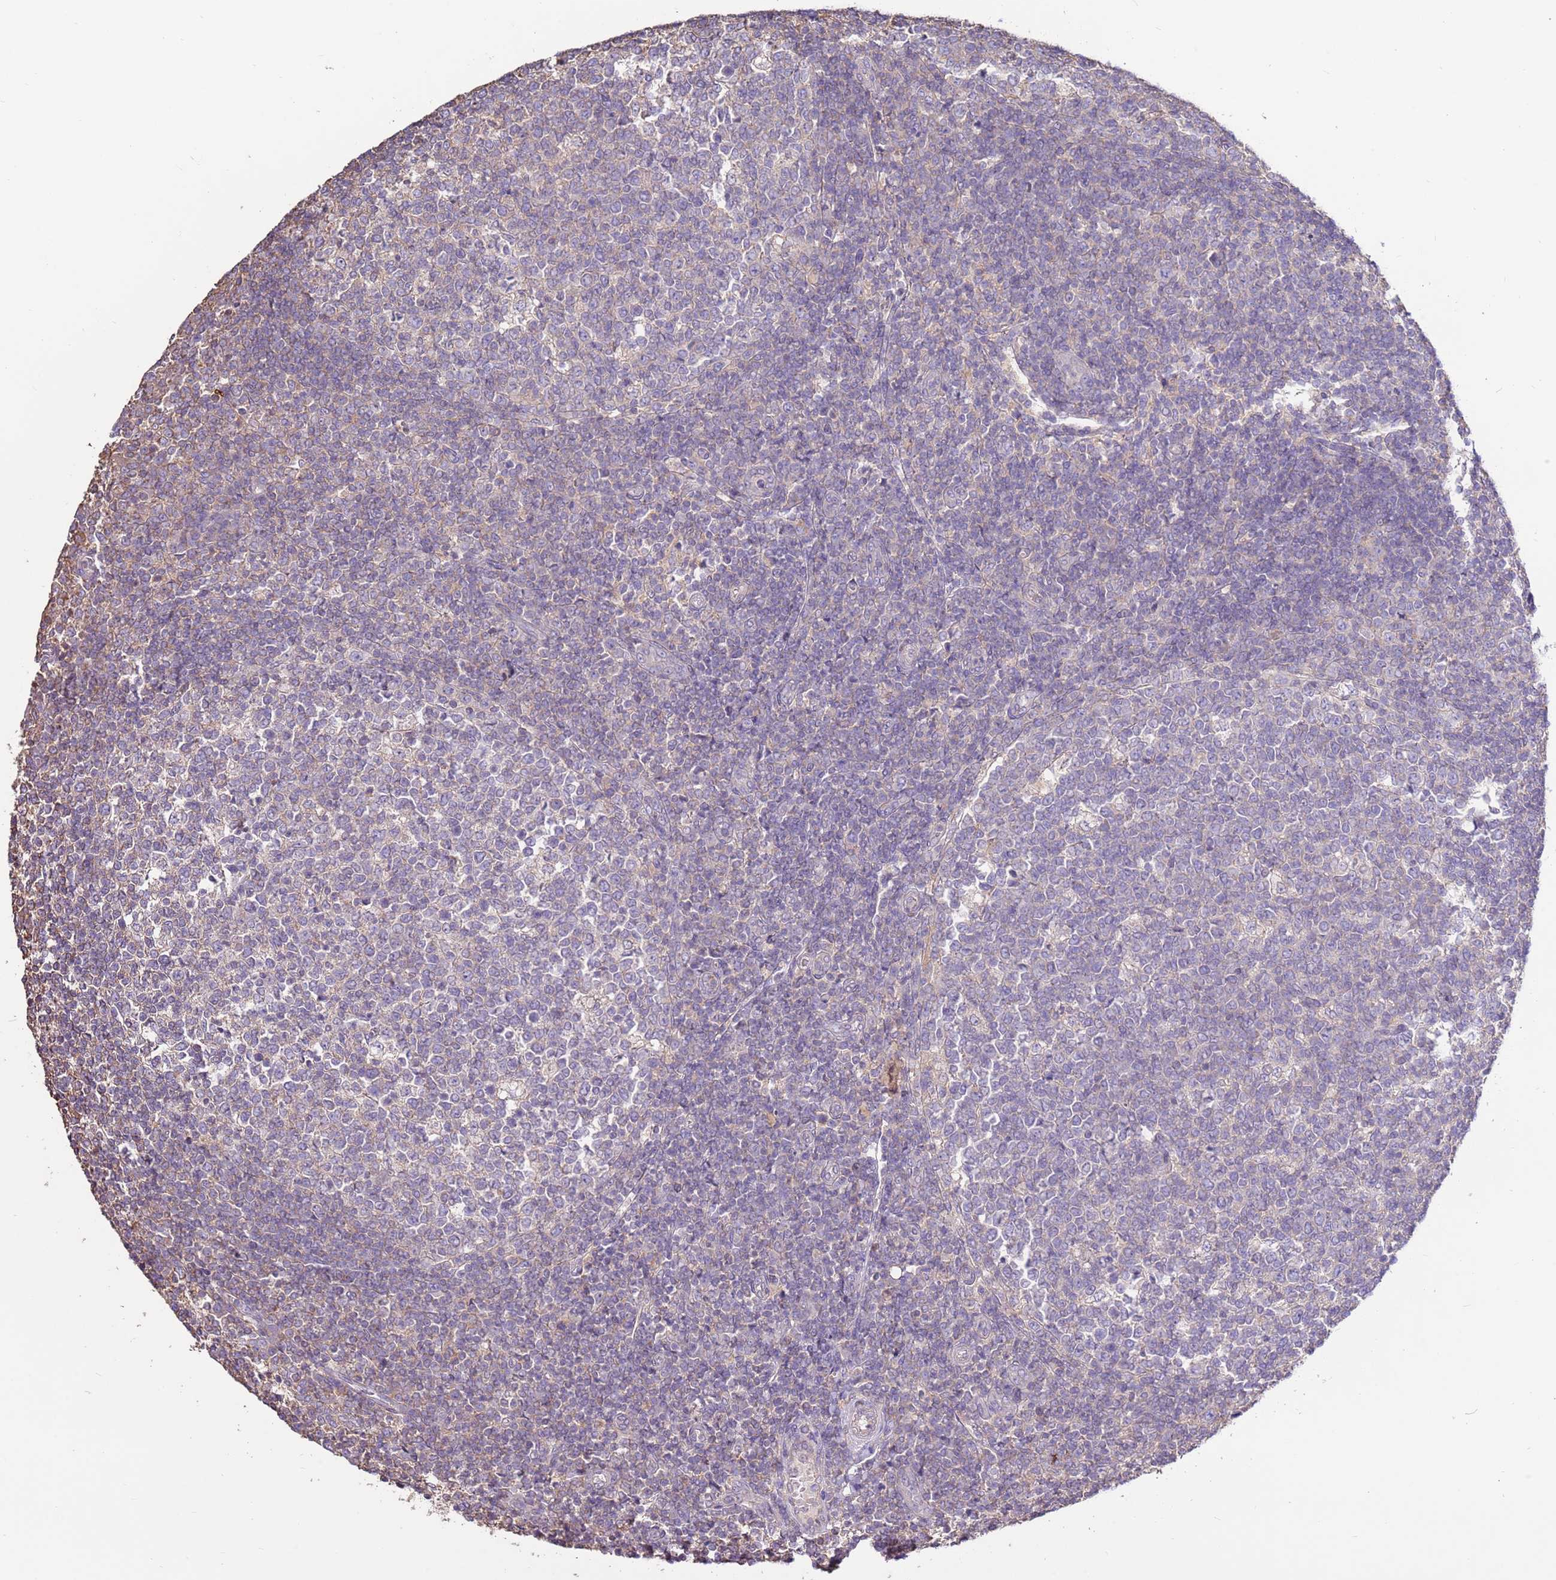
{"staining": {"intensity": "negative", "quantity": "none", "location": "none"}, "tissue": "tonsil", "cell_type": "Germinal center cells", "image_type": "normal", "snomed": [{"axis": "morphology", "description": "Normal tissue, NOS"}, {"axis": "topography", "description": "Tonsil"}], "caption": "Immunohistochemistry (IHC) of normal tonsil exhibits no positivity in germinal center cells. Nuclei are stained in blue.", "gene": "EVA1B", "patient": {"sex": "female", "age": 19}}